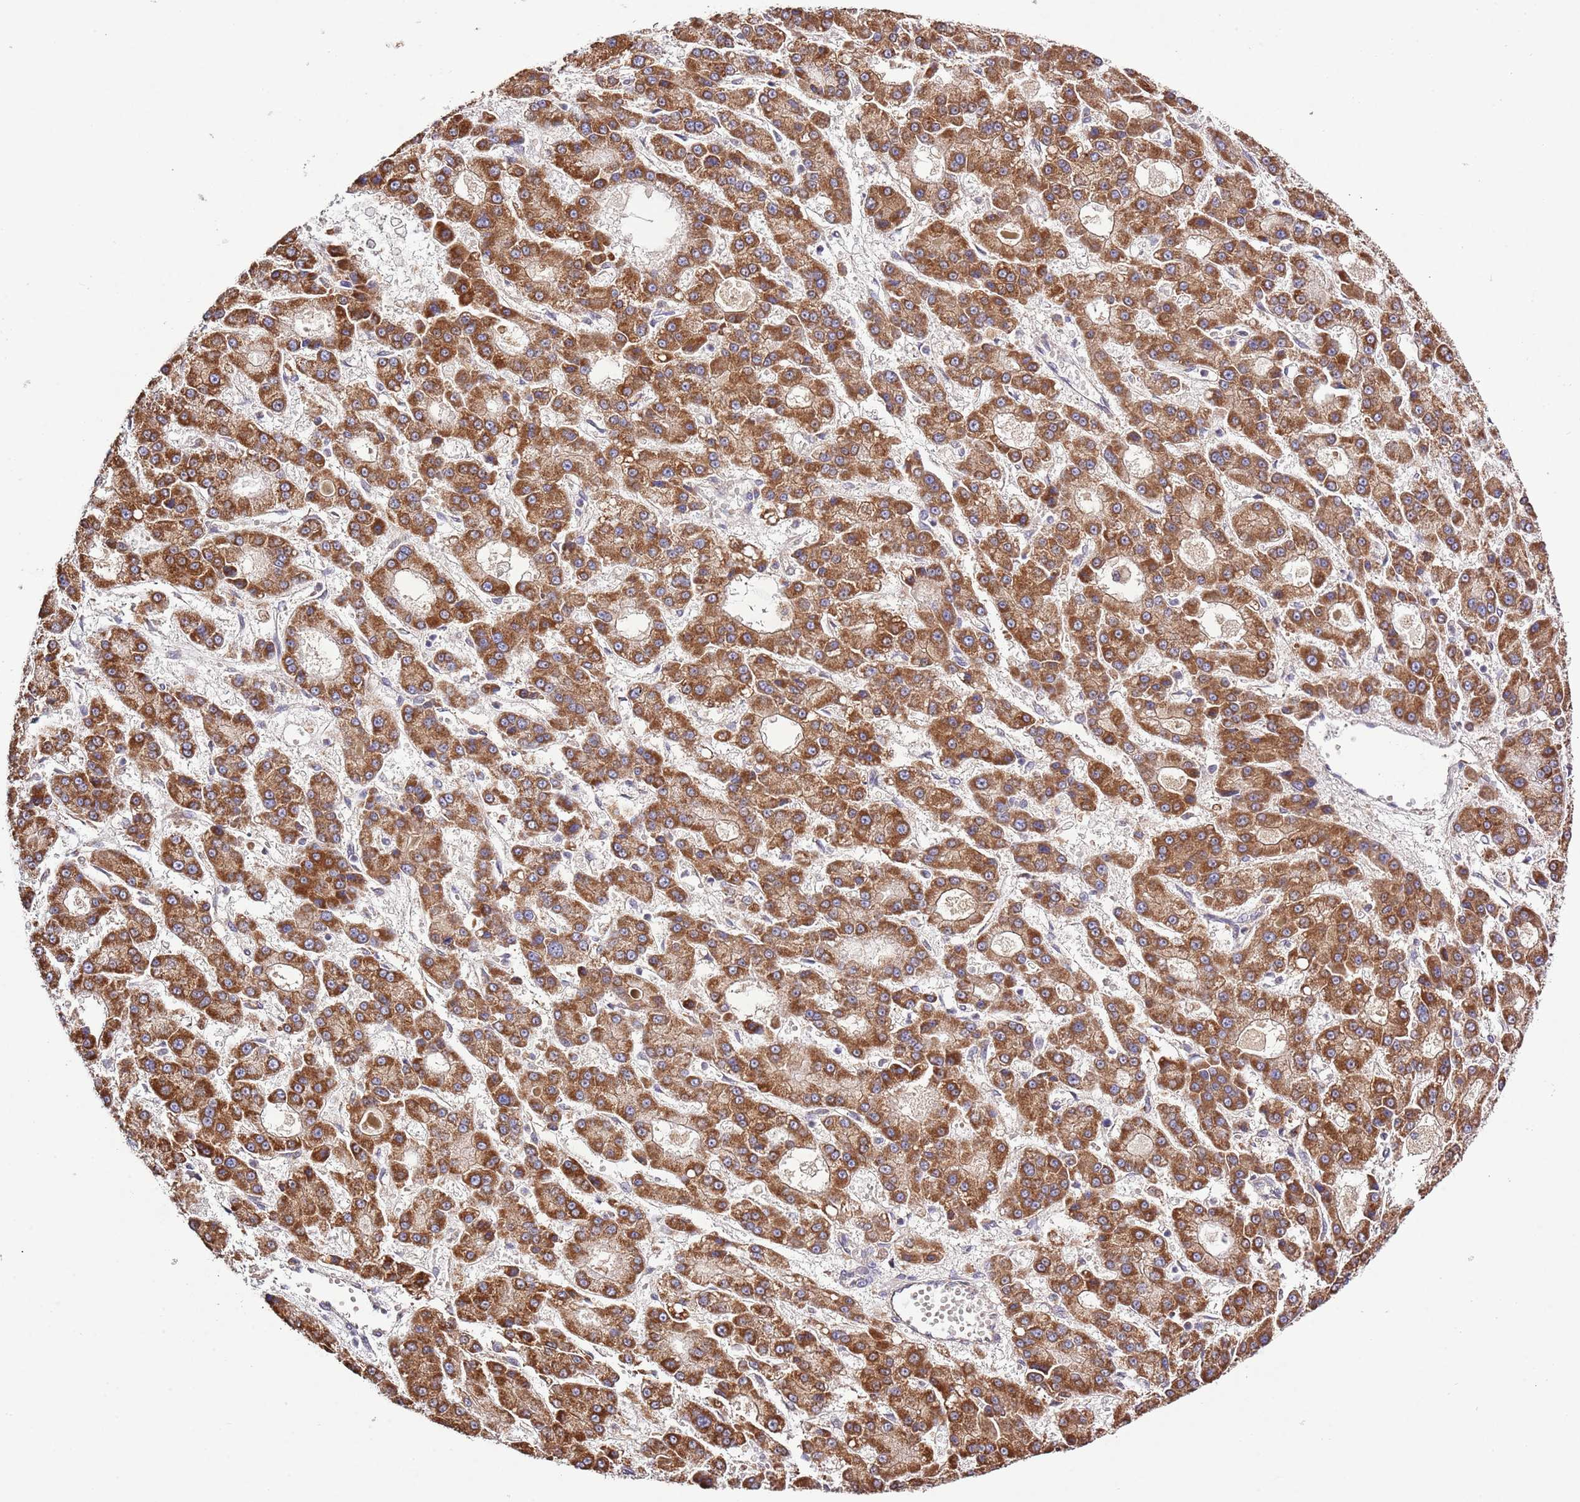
{"staining": {"intensity": "strong", "quantity": ">75%", "location": "cytoplasmic/membranous"}, "tissue": "liver cancer", "cell_type": "Tumor cells", "image_type": "cancer", "snomed": [{"axis": "morphology", "description": "Carcinoma, Hepatocellular, NOS"}, {"axis": "topography", "description": "Liver"}], "caption": "The immunohistochemical stain labels strong cytoplasmic/membranous positivity in tumor cells of liver hepatocellular carcinoma tissue. (IHC, brightfield microscopy, high magnification).", "gene": "IVD", "patient": {"sex": "male", "age": 70}}